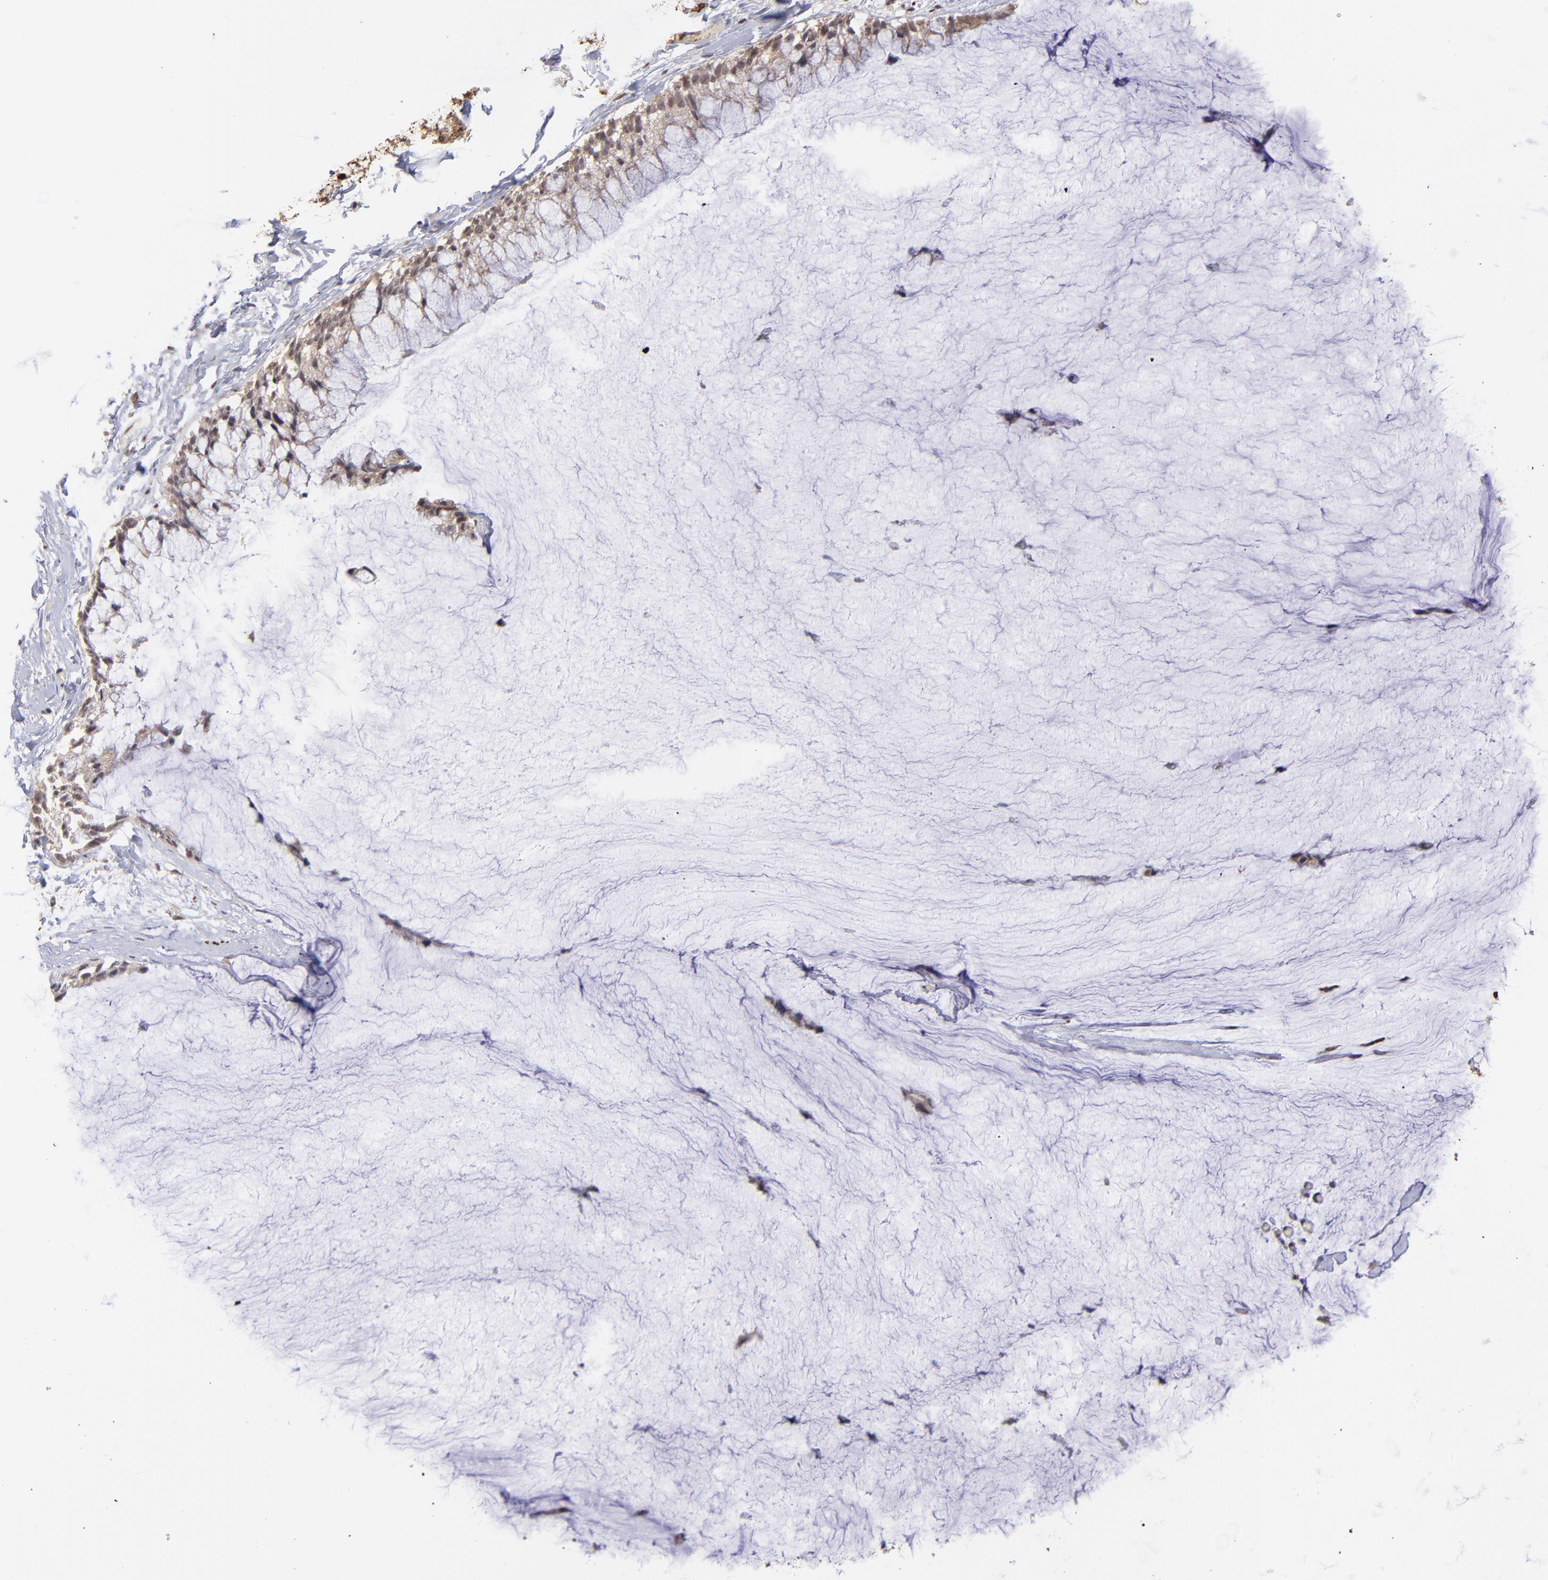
{"staining": {"intensity": "moderate", "quantity": ">75%", "location": "cytoplasmic/membranous,nuclear"}, "tissue": "ovarian cancer", "cell_type": "Tumor cells", "image_type": "cancer", "snomed": [{"axis": "morphology", "description": "Cystadenocarcinoma, mucinous, NOS"}, {"axis": "topography", "description": "Ovary"}], "caption": "Protein staining shows moderate cytoplasmic/membranous and nuclear staining in approximately >75% of tumor cells in ovarian mucinous cystadenocarcinoma. The protein is stained brown, and the nuclei are stained in blue (DAB IHC with brightfield microscopy, high magnification).", "gene": "ZFX", "patient": {"sex": "female", "age": 39}}